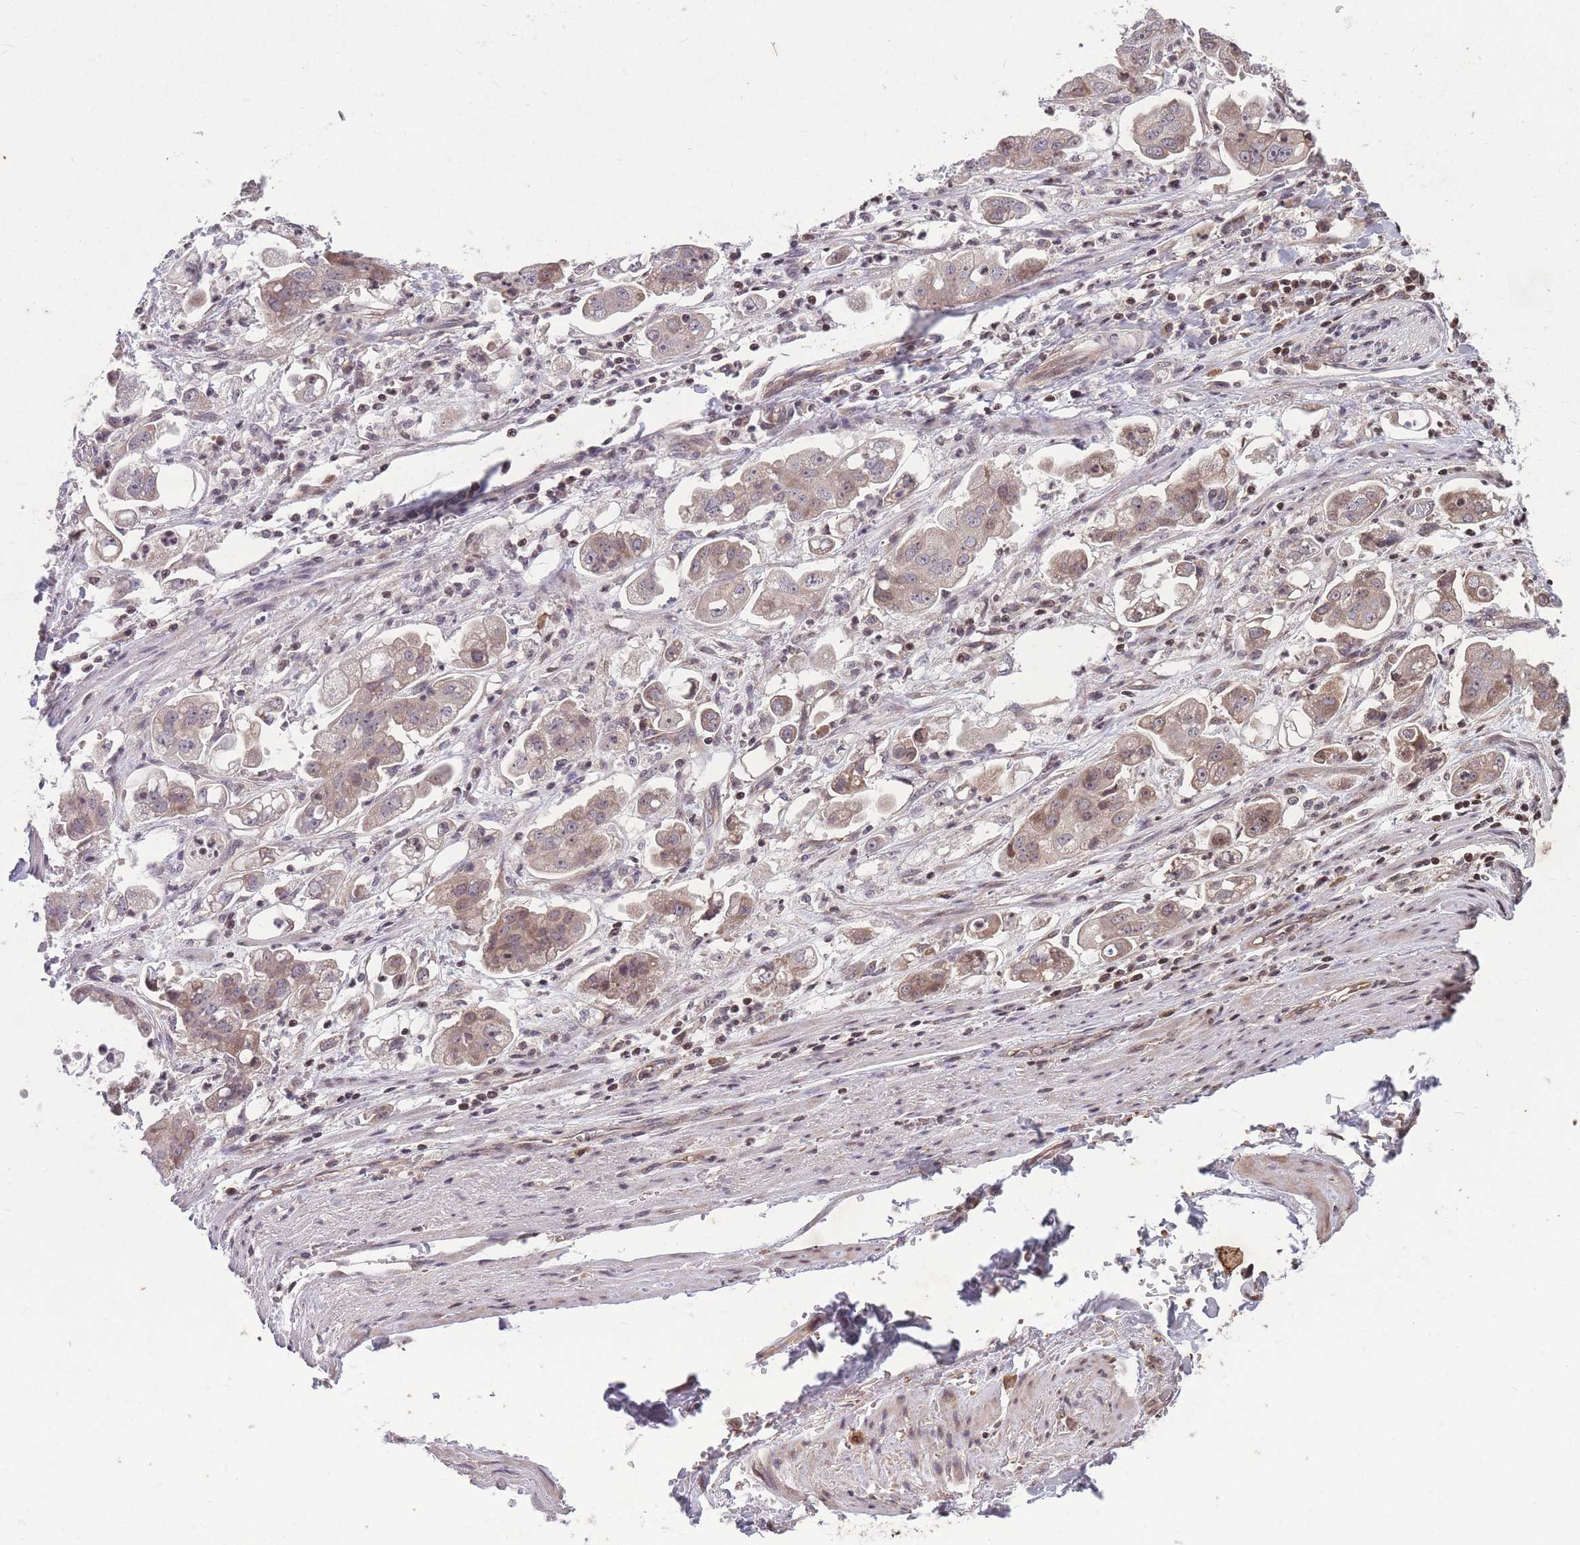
{"staining": {"intensity": "weak", "quantity": ">75%", "location": "cytoplasmic/membranous,nuclear"}, "tissue": "stomach cancer", "cell_type": "Tumor cells", "image_type": "cancer", "snomed": [{"axis": "morphology", "description": "Adenocarcinoma, NOS"}, {"axis": "topography", "description": "Stomach"}], "caption": "Adenocarcinoma (stomach) tissue displays weak cytoplasmic/membranous and nuclear positivity in approximately >75% of tumor cells", "gene": "GGT5", "patient": {"sex": "male", "age": 62}}